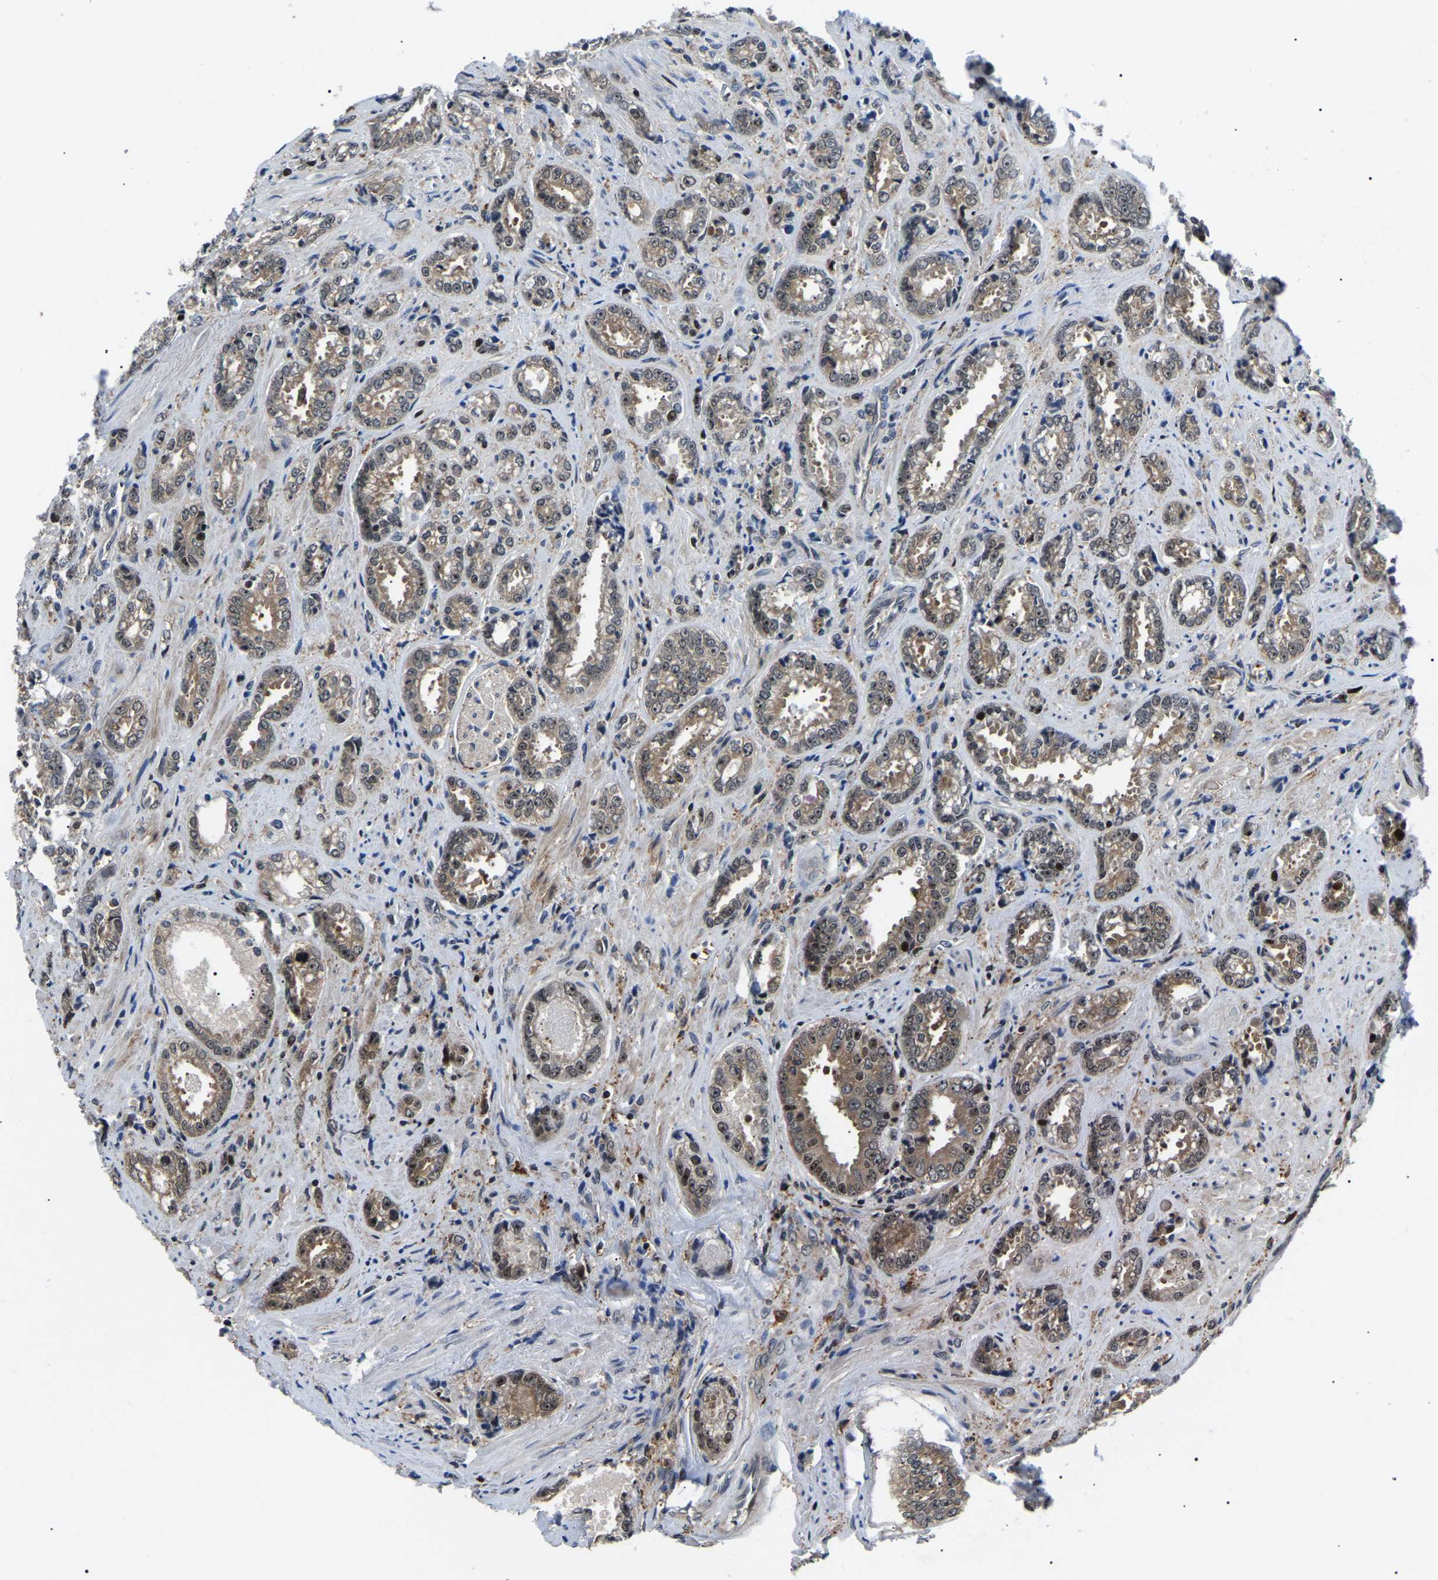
{"staining": {"intensity": "moderate", "quantity": ">75%", "location": "cytoplasmic/membranous,nuclear"}, "tissue": "prostate cancer", "cell_type": "Tumor cells", "image_type": "cancer", "snomed": [{"axis": "morphology", "description": "Adenocarcinoma, High grade"}, {"axis": "topography", "description": "Prostate"}], "caption": "Moderate cytoplasmic/membranous and nuclear staining is seen in approximately >75% of tumor cells in prostate cancer.", "gene": "RRP1B", "patient": {"sex": "male", "age": 61}}